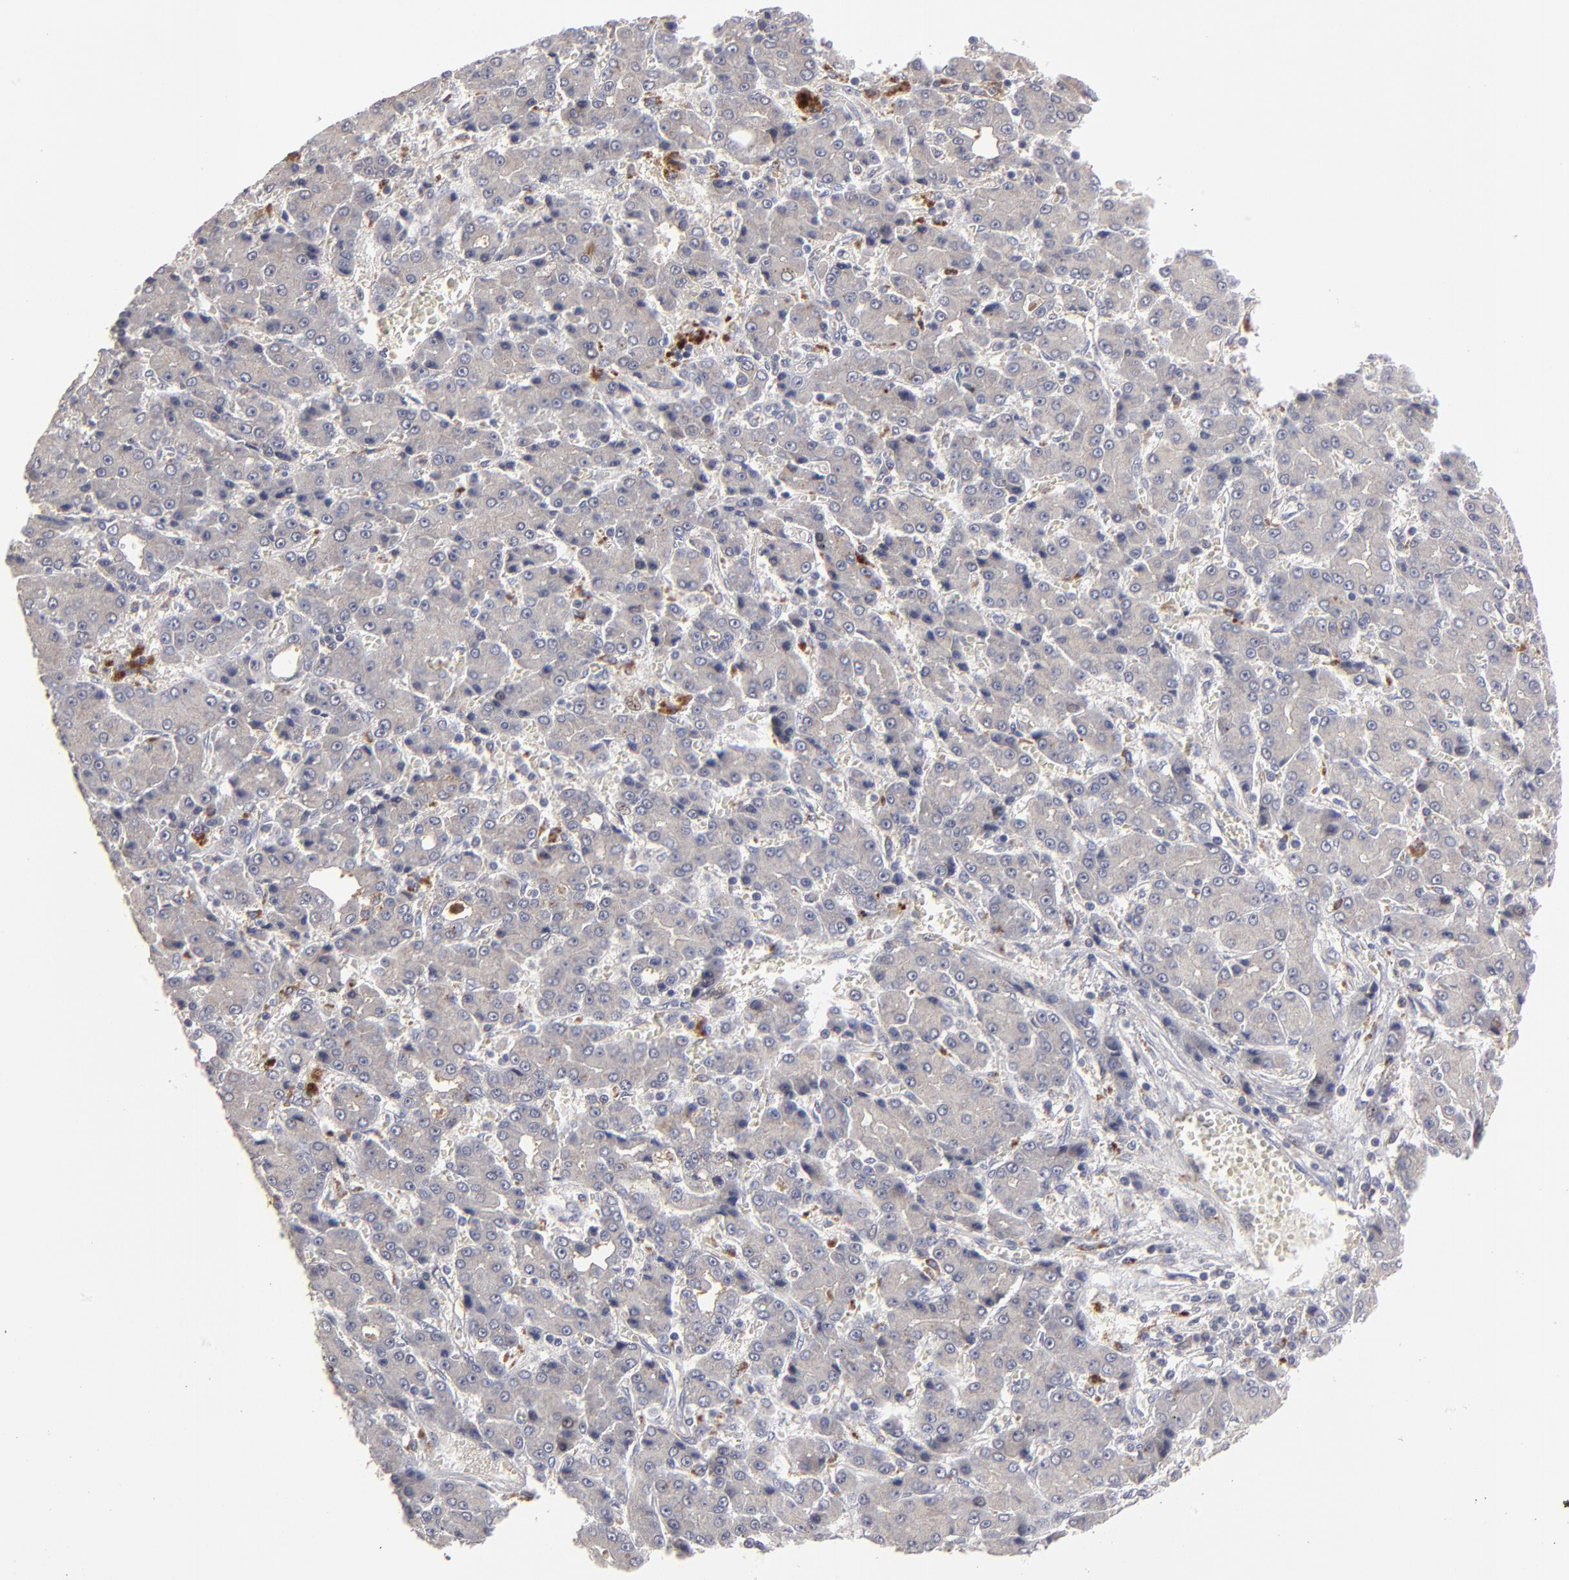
{"staining": {"intensity": "negative", "quantity": "none", "location": "none"}, "tissue": "liver cancer", "cell_type": "Tumor cells", "image_type": "cancer", "snomed": [{"axis": "morphology", "description": "Carcinoma, Hepatocellular, NOS"}, {"axis": "topography", "description": "Liver"}], "caption": "Immunohistochemistry (IHC) of liver cancer exhibits no expression in tumor cells. (IHC, brightfield microscopy, high magnification).", "gene": "GPM6B", "patient": {"sex": "male", "age": 69}}